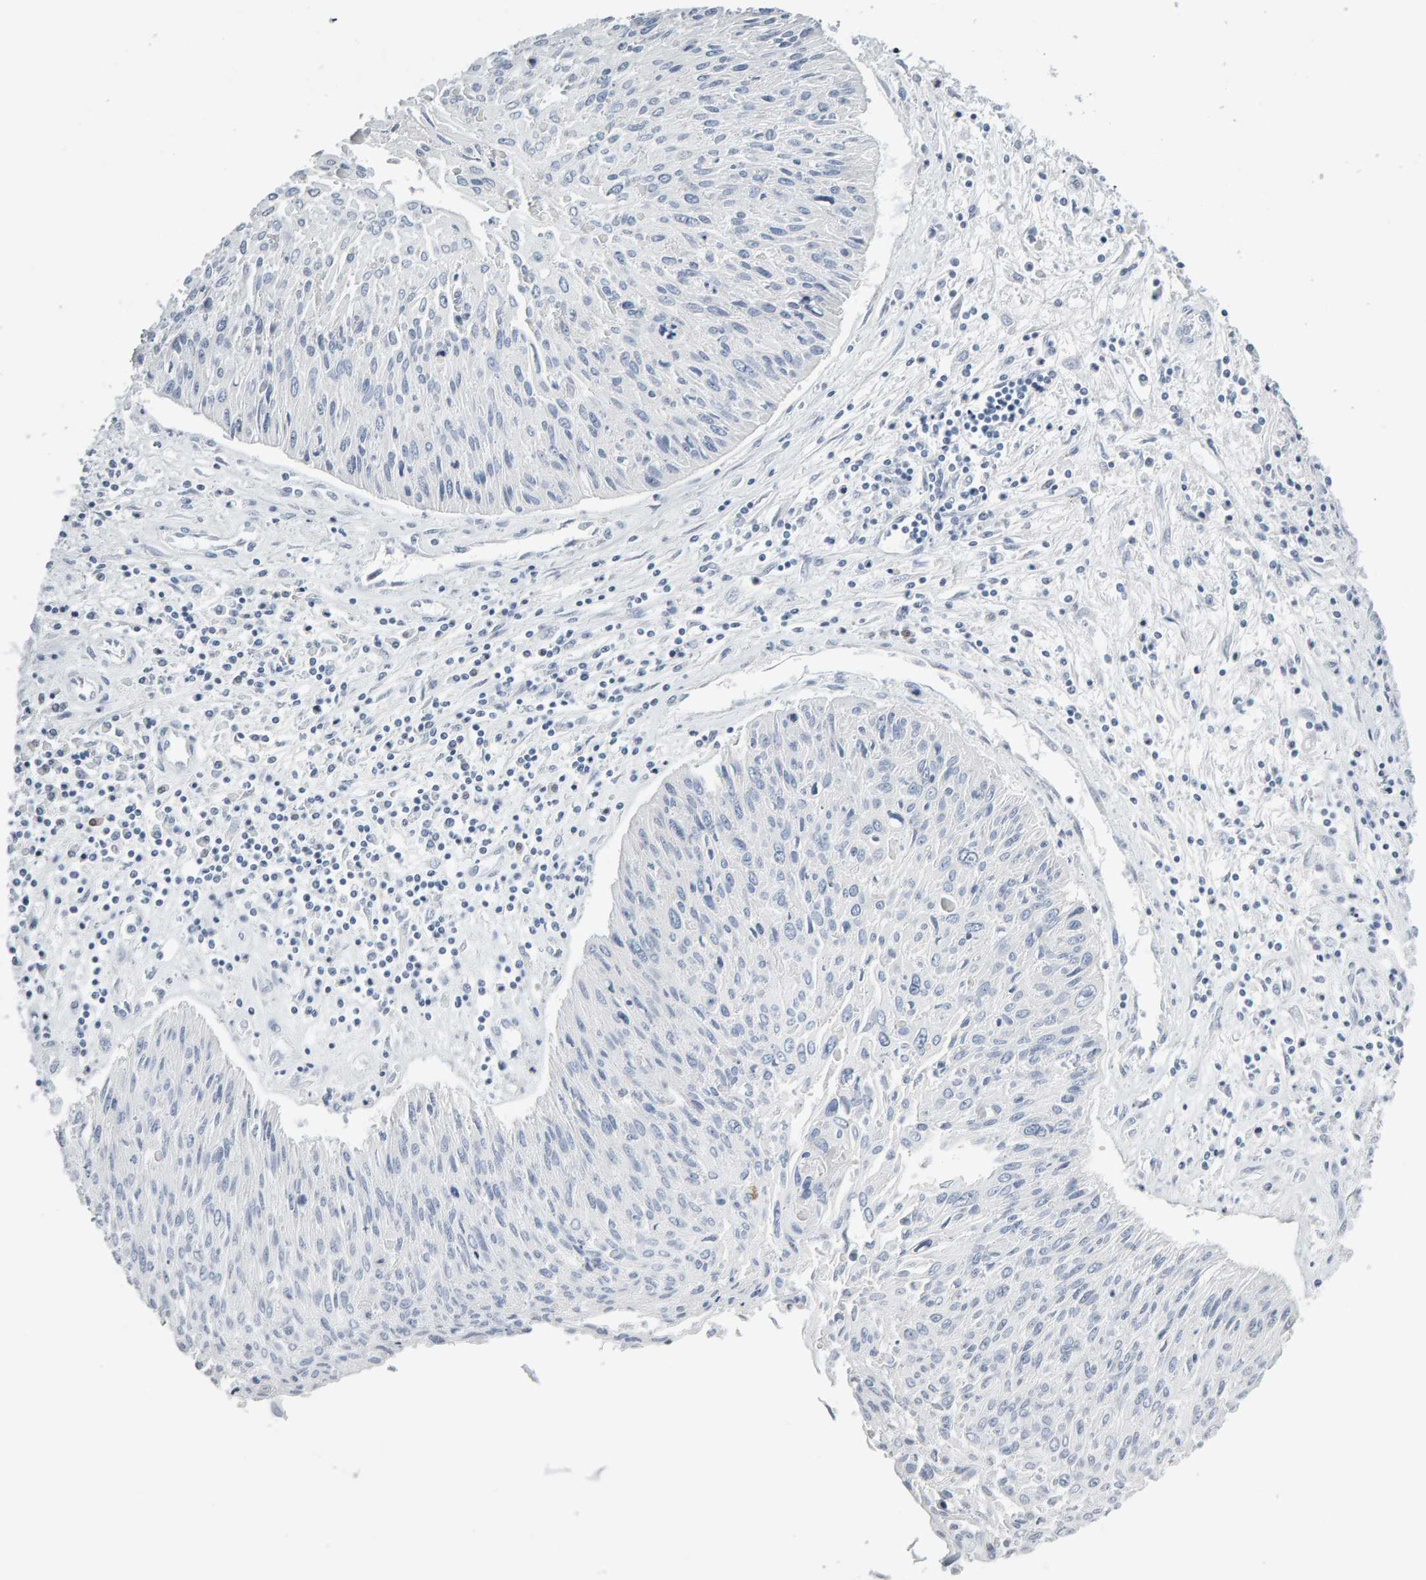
{"staining": {"intensity": "negative", "quantity": "none", "location": "none"}, "tissue": "cervical cancer", "cell_type": "Tumor cells", "image_type": "cancer", "snomed": [{"axis": "morphology", "description": "Squamous cell carcinoma, NOS"}, {"axis": "topography", "description": "Cervix"}], "caption": "Squamous cell carcinoma (cervical) was stained to show a protein in brown. There is no significant expression in tumor cells. (DAB (3,3'-diaminobenzidine) immunohistochemistry (IHC), high magnification).", "gene": "CTH", "patient": {"sex": "female", "age": 51}}